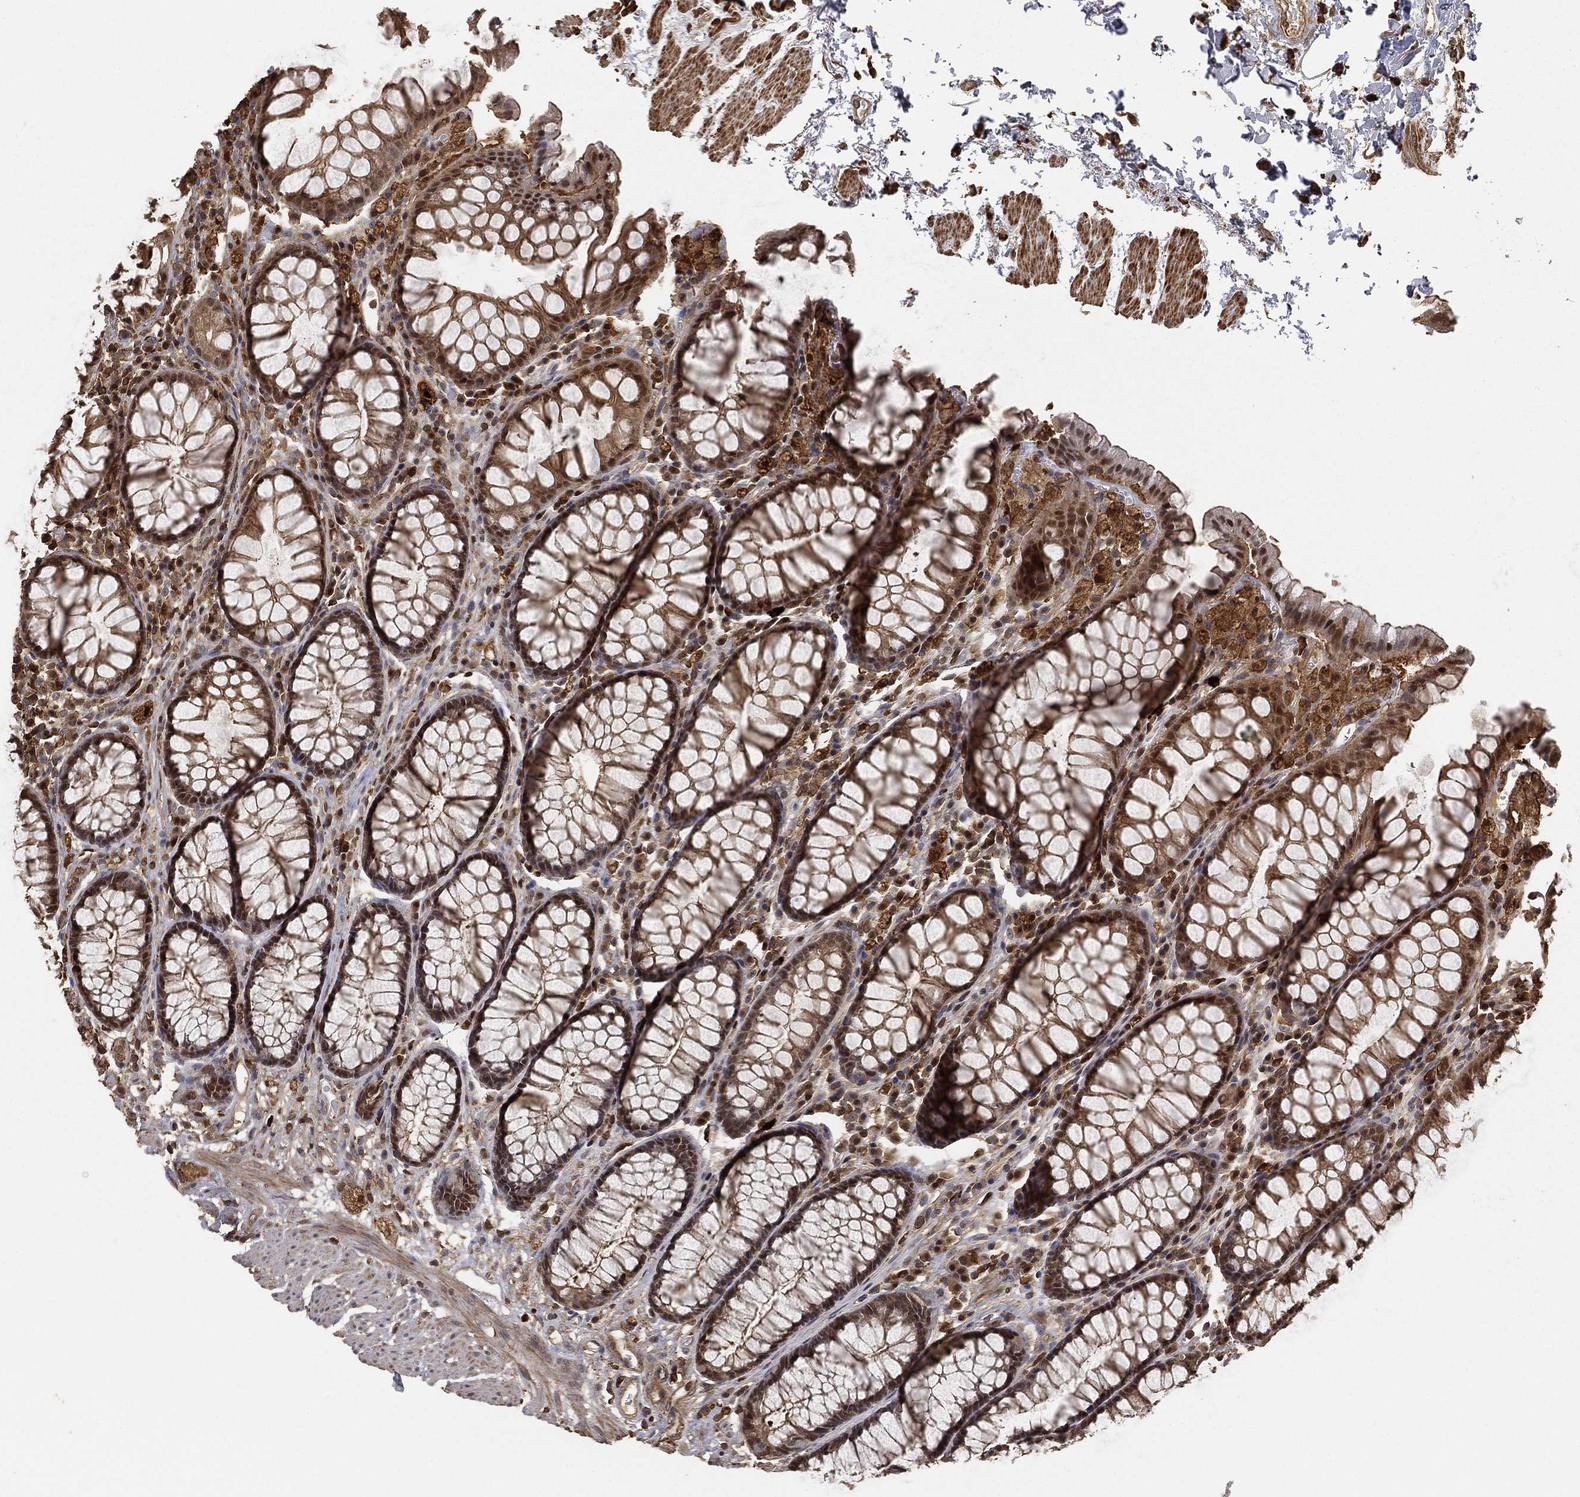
{"staining": {"intensity": "moderate", "quantity": "25%-75%", "location": "cytoplasmic/membranous,nuclear"}, "tissue": "rectum", "cell_type": "Glandular cells", "image_type": "normal", "snomed": [{"axis": "morphology", "description": "Normal tissue, NOS"}, {"axis": "topography", "description": "Rectum"}], "caption": "This image reveals benign rectum stained with immunohistochemistry to label a protein in brown. The cytoplasmic/membranous,nuclear of glandular cells show moderate positivity for the protein. Nuclei are counter-stained blue.", "gene": "CRYL1", "patient": {"sex": "female", "age": 68}}